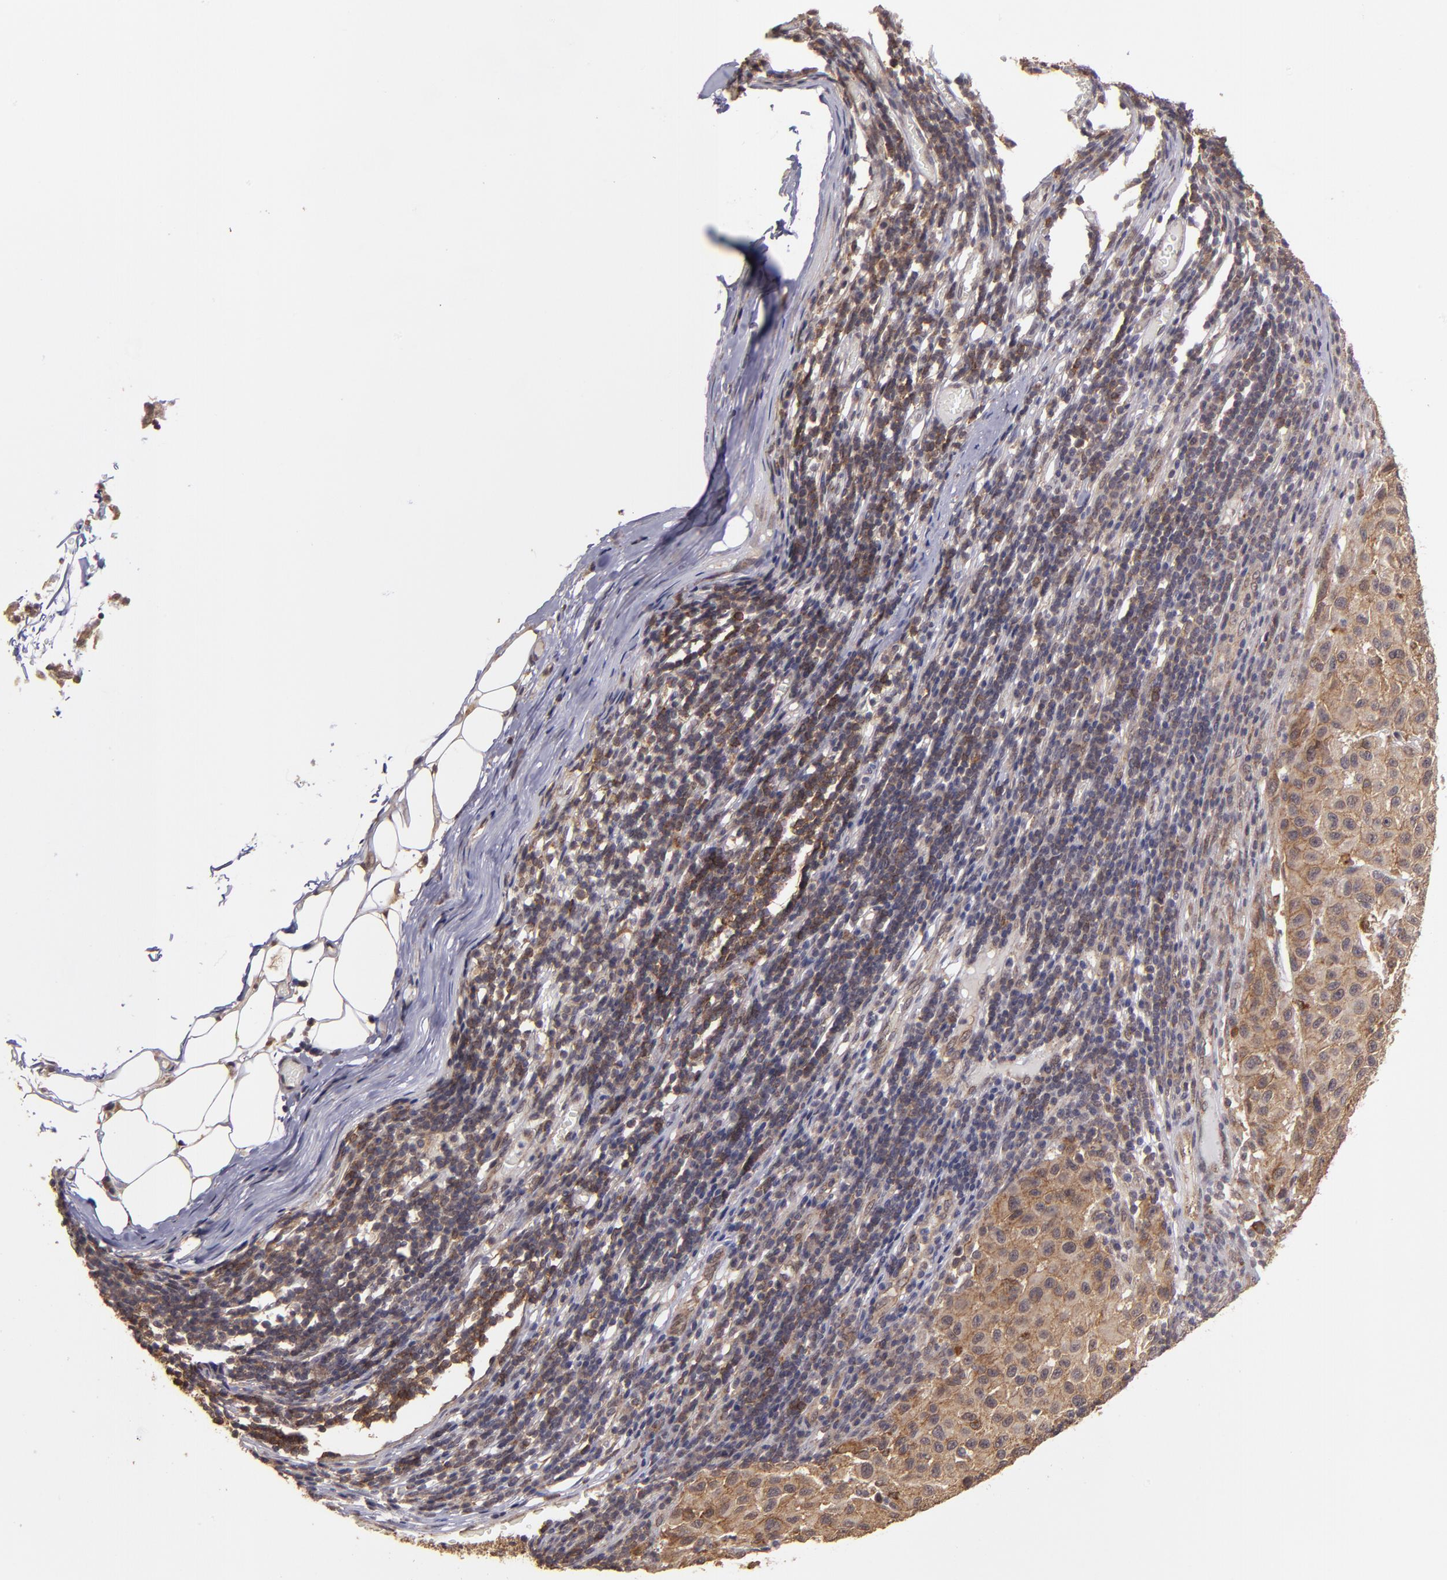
{"staining": {"intensity": "moderate", "quantity": ">75%", "location": "cytoplasmic/membranous,nuclear"}, "tissue": "melanoma", "cell_type": "Tumor cells", "image_type": "cancer", "snomed": [{"axis": "morphology", "description": "Malignant melanoma, Metastatic site"}, {"axis": "topography", "description": "Lymph node"}], "caption": "A micrograph of melanoma stained for a protein displays moderate cytoplasmic/membranous and nuclear brown staining in tumor cells.", "gene": "SIPA1L1", "patient": {"sex": "male", "age": 61}}